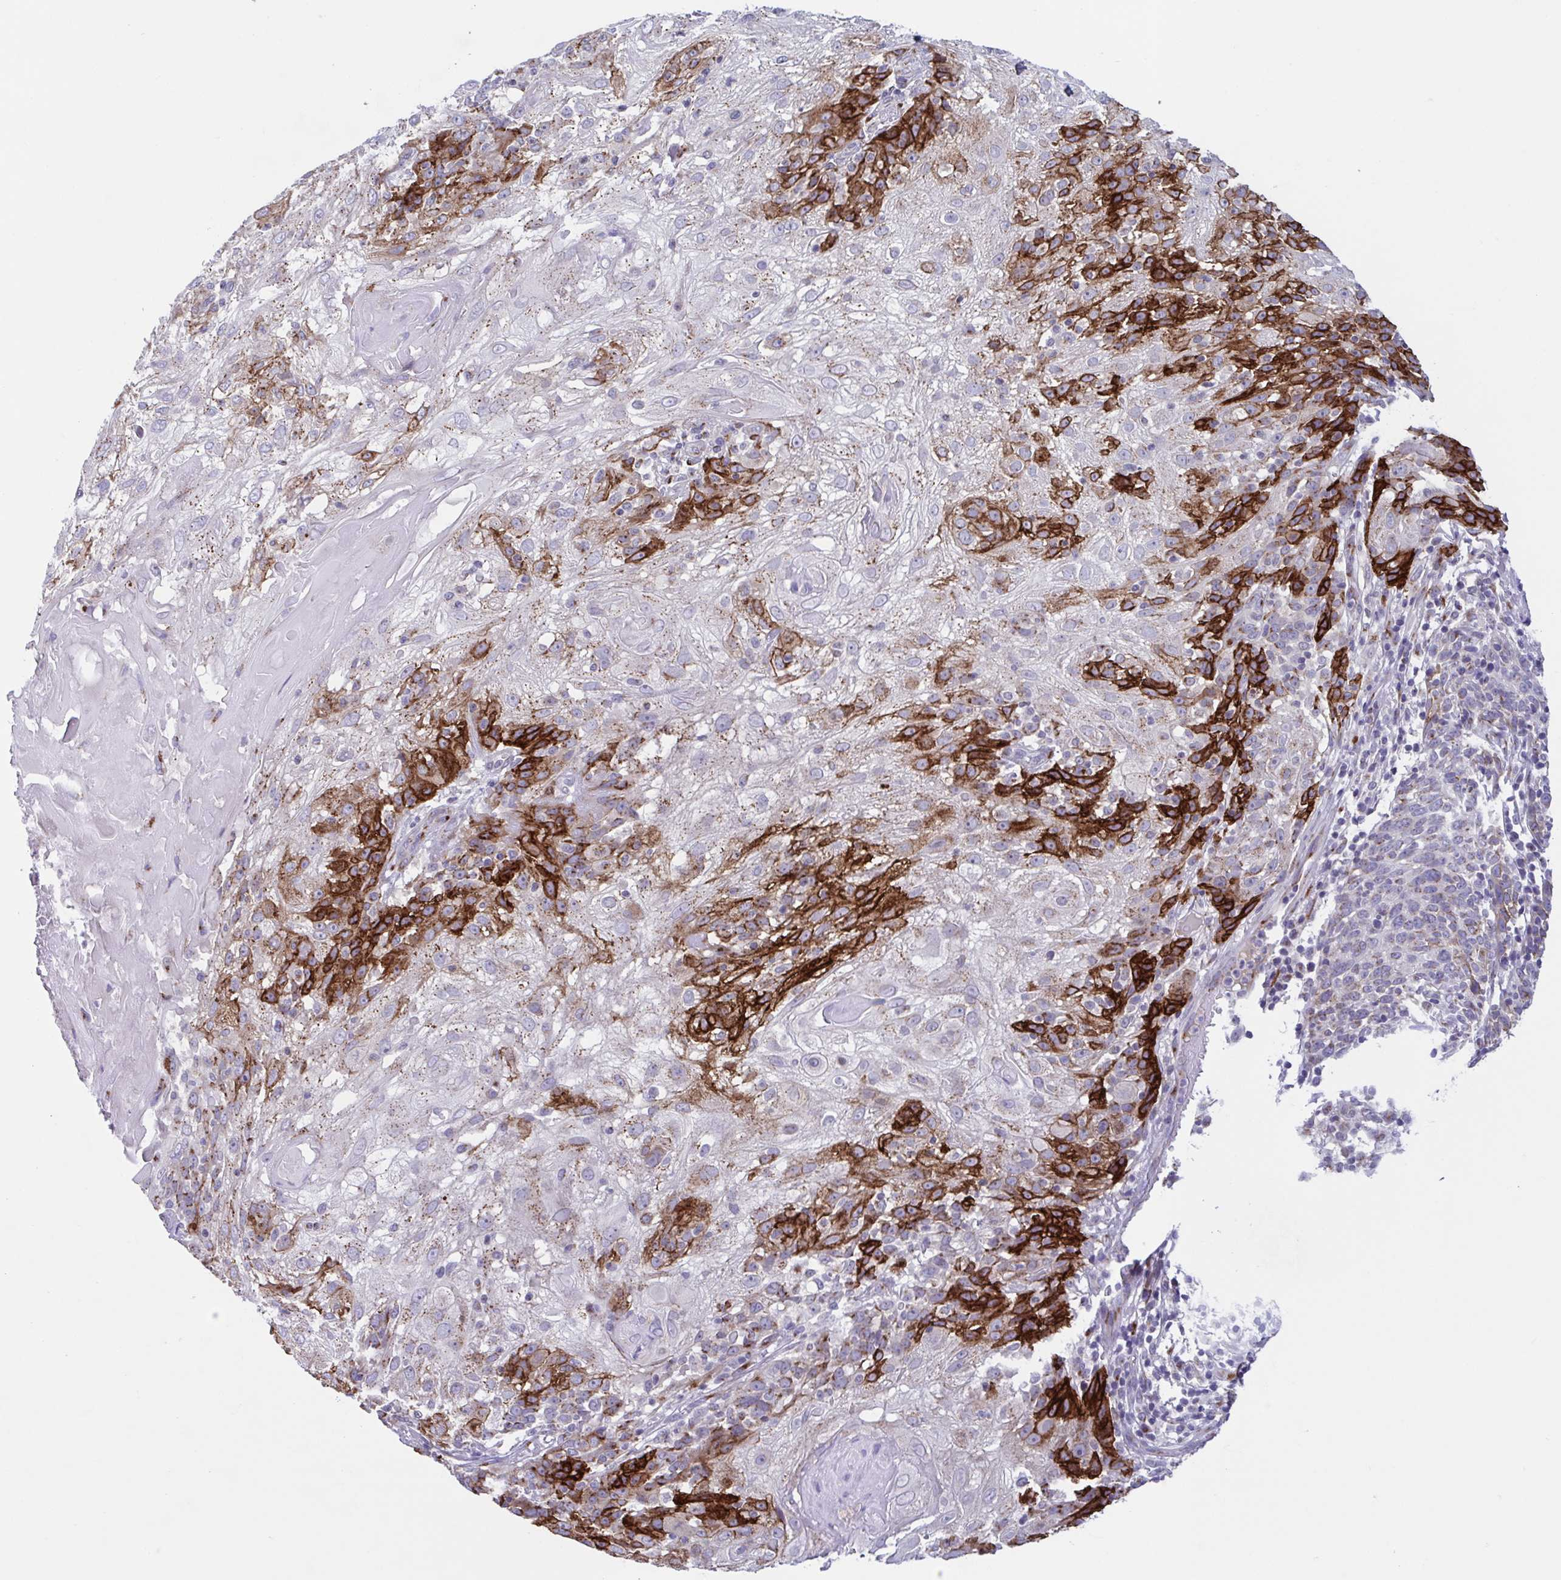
{"staining": {"intensity": "strong", "quantity": "25%-75%", "location": "cytoplasmic/membranous"}, "tissue": "skin cancer", "cell_type": "Tumor cells", "image_type": "cancer", "snomed": [{"axis": "morphology", "description": "Normal tissue, NOS"}, {"axis": "morphology", "description": "Squamous cell carcinoma, NOS"}, {"axis": "topography", "description": "Skin"}], "caption": "Skin cancer stained with IHC exhibits strong cytoplasmic/membranous expression in approximately 25%-75% of tumor cells.", "gene": "COL17A1", "patient": {"sex": "female", "age": 83}}